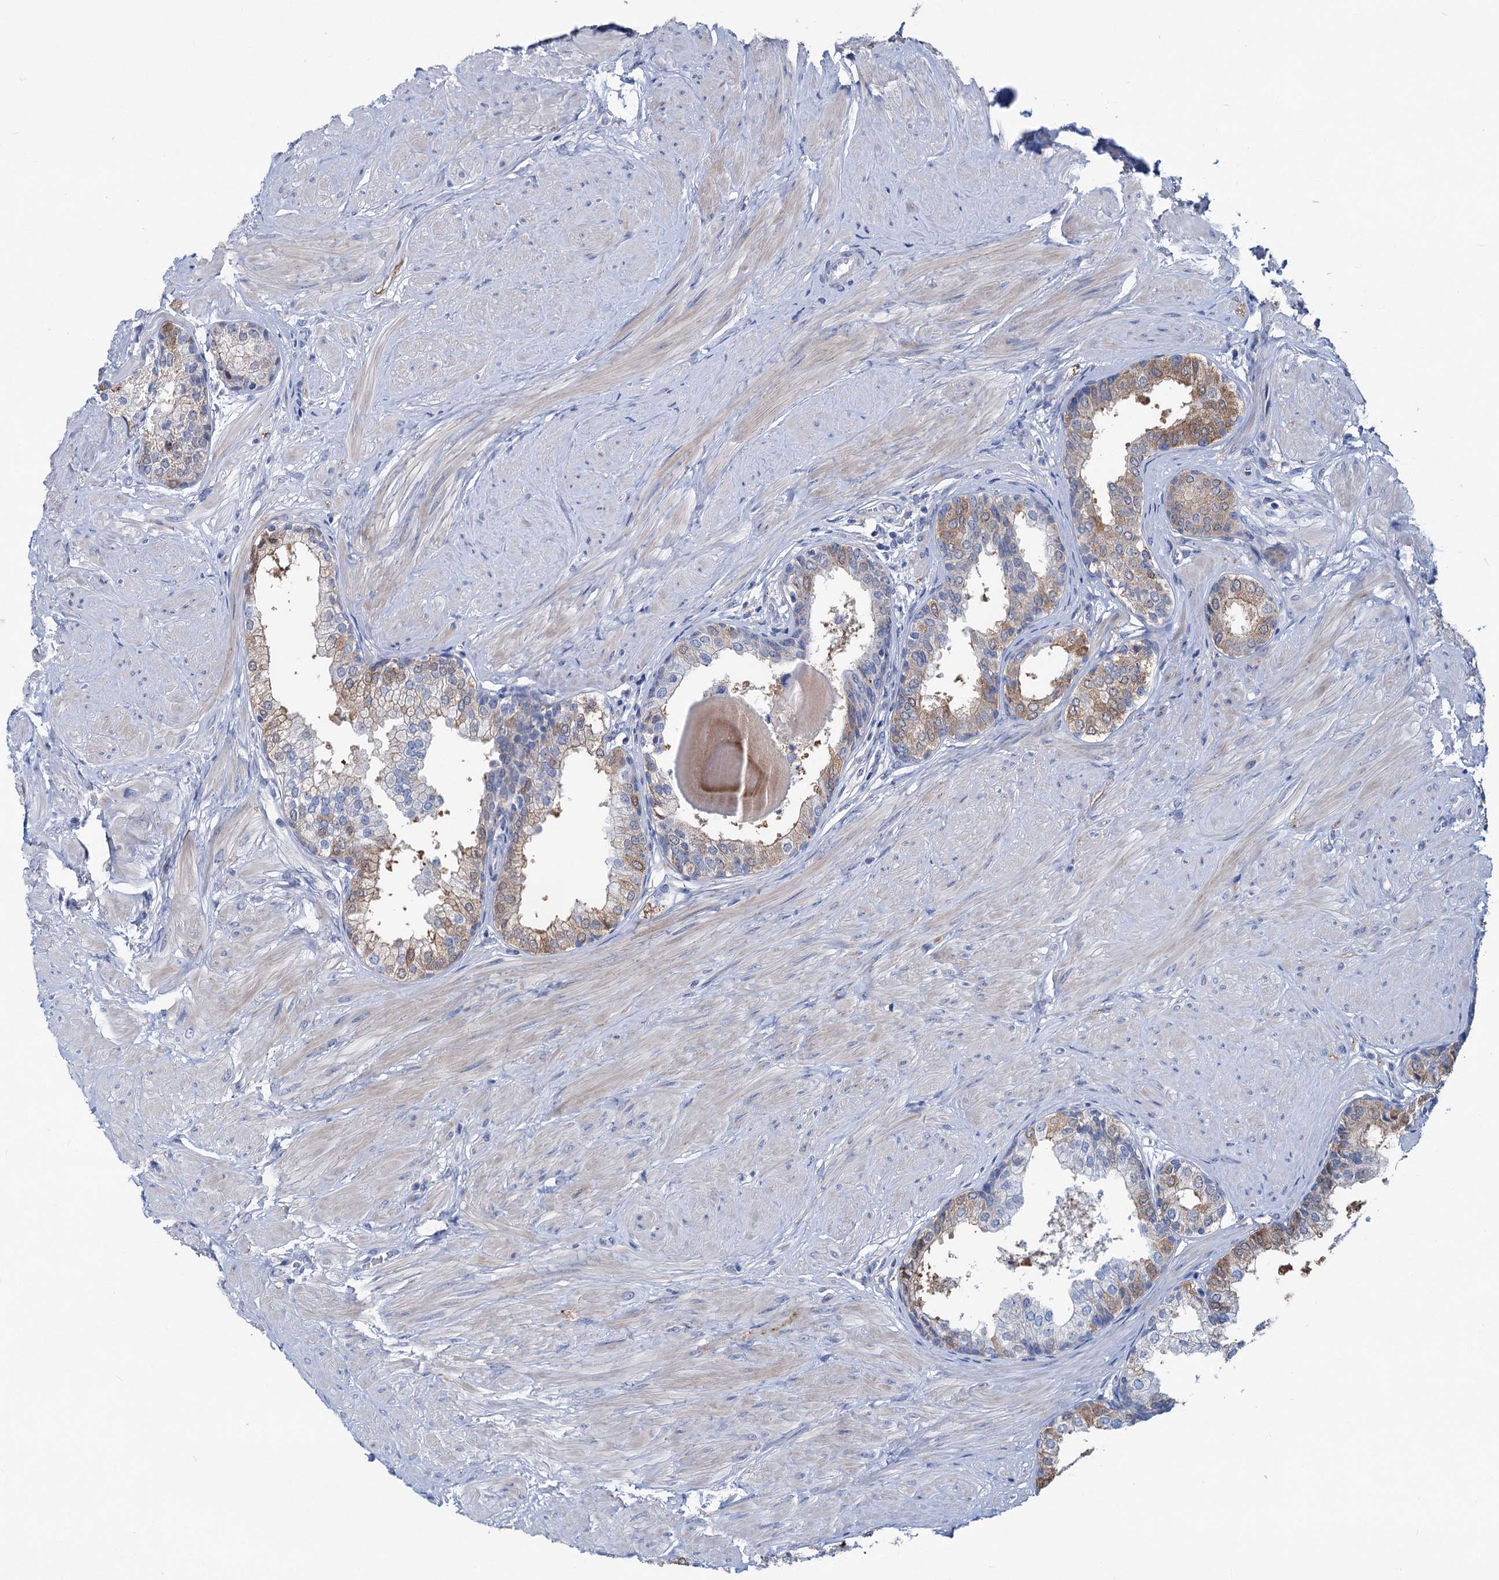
{"staining": {"intensity": "moderate", "quantity": "25%-75%", "location": "cytoplasmic/membranous"}, "tissue": "prostate", "cell_type": "Glandular cells", "image_type": "normal", "snomed": [{"axis": "morphology", "description": "Normal tissue, NOS"}, {"axis": "topography", "description": "Prostate"}], "caption": "Immunohistochemistry (DAB (3,3'-diaminobenzidine)) staining of unremarkable prostate demonstrates moderate cytoplasmic/membranous protein expression in about 25%-75% of glandular cells.", "gene": "CHDH", "patient": {"sex": "male", "age": 48}}